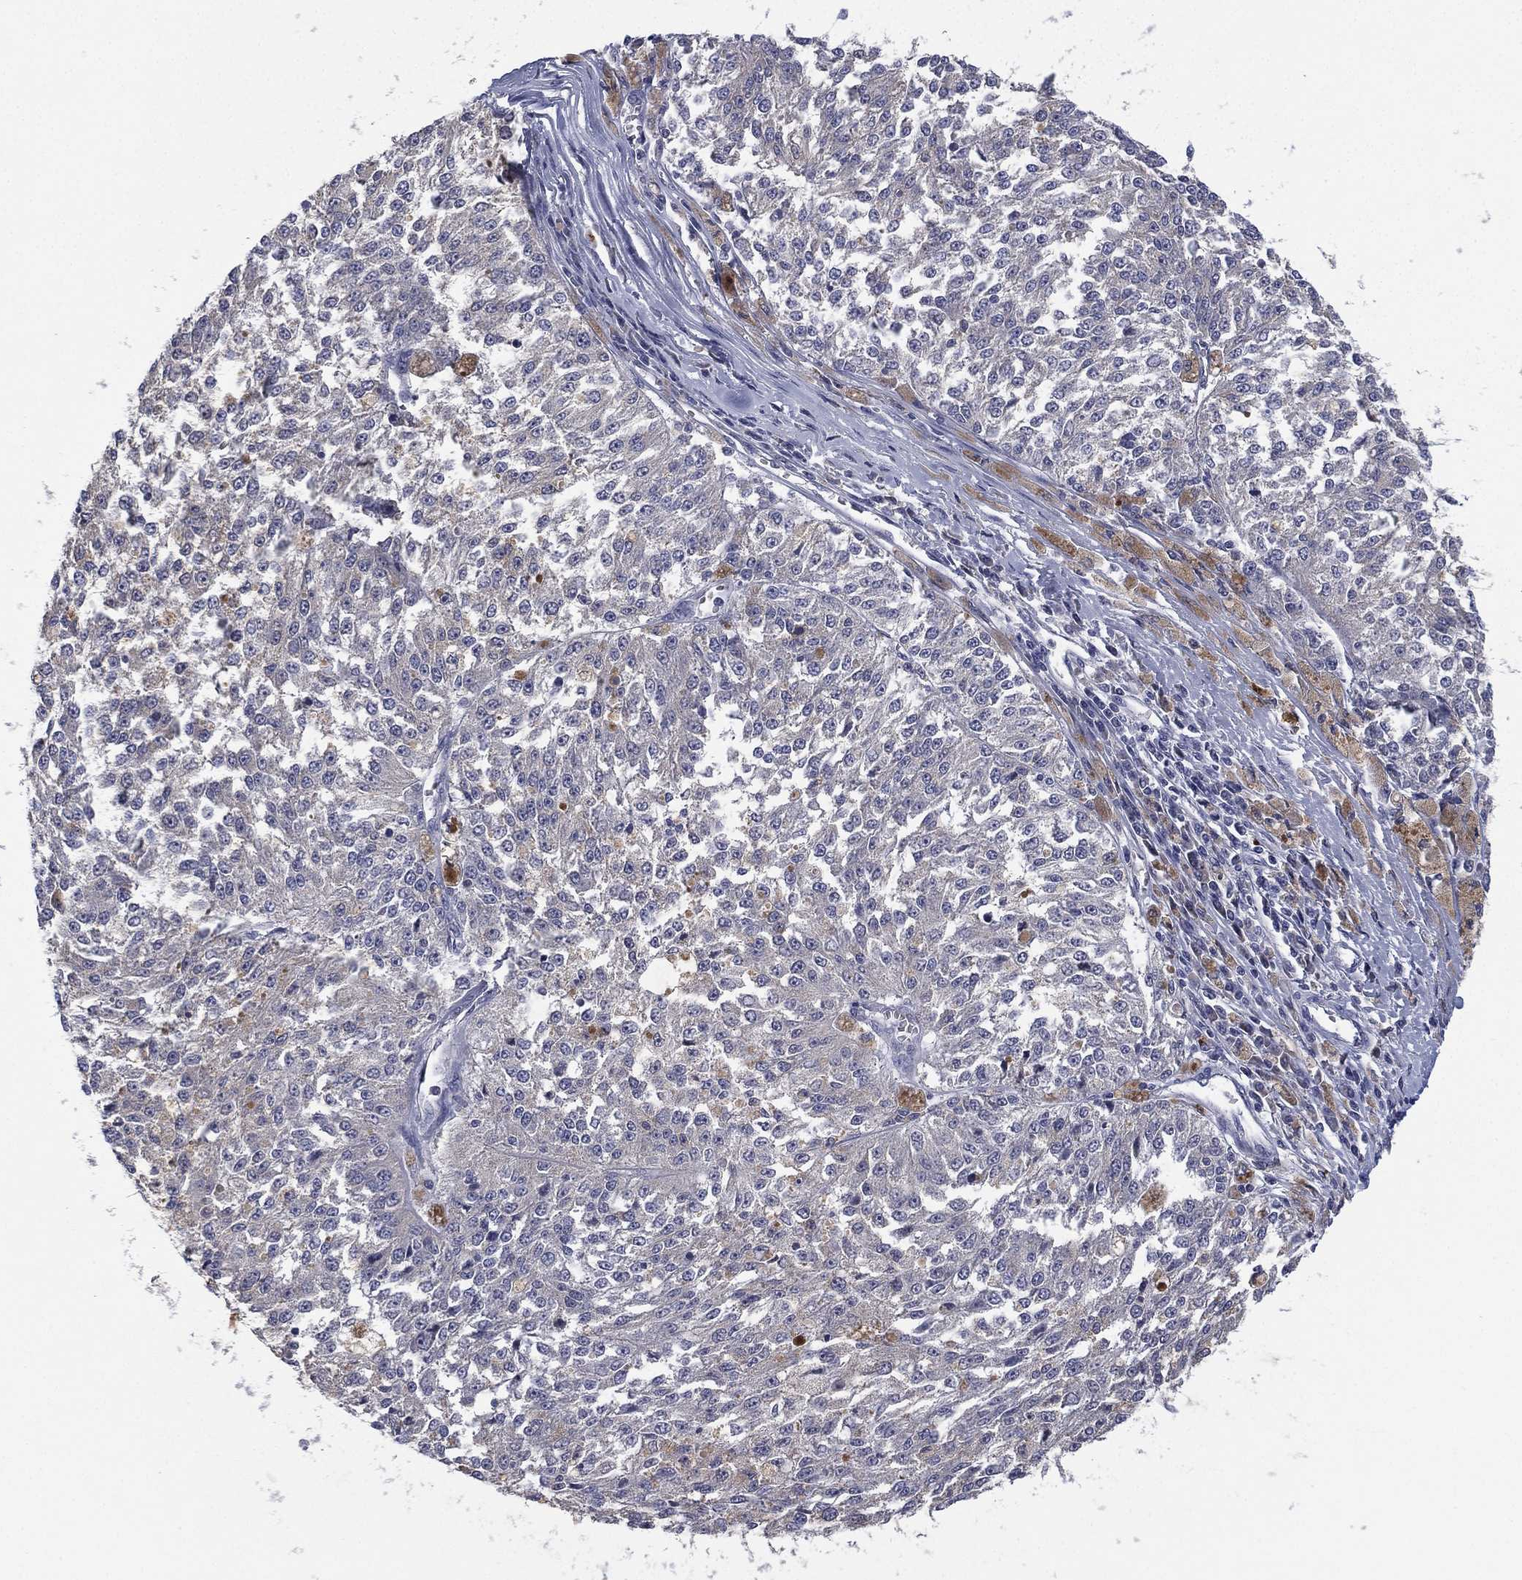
{"staining": {"intensity": "negative", "quantity": "none", "location": "none"}, "tissue": "melanoma", "cell_type": "Tumor cells", "image_type": "cancer", "snomed": [{"axis": "morphology", "description": "Malignant melanoma, Metastatic site"}, {"axis": "topography", "description": "Lymph node"}], "caption": "Immunohistochemical staining of human malignant melanoma (metastatic site) reveals no significant expression in tumor cells.", "gene": "MPP7", "patient": {"sex": "female", "age": 64}}